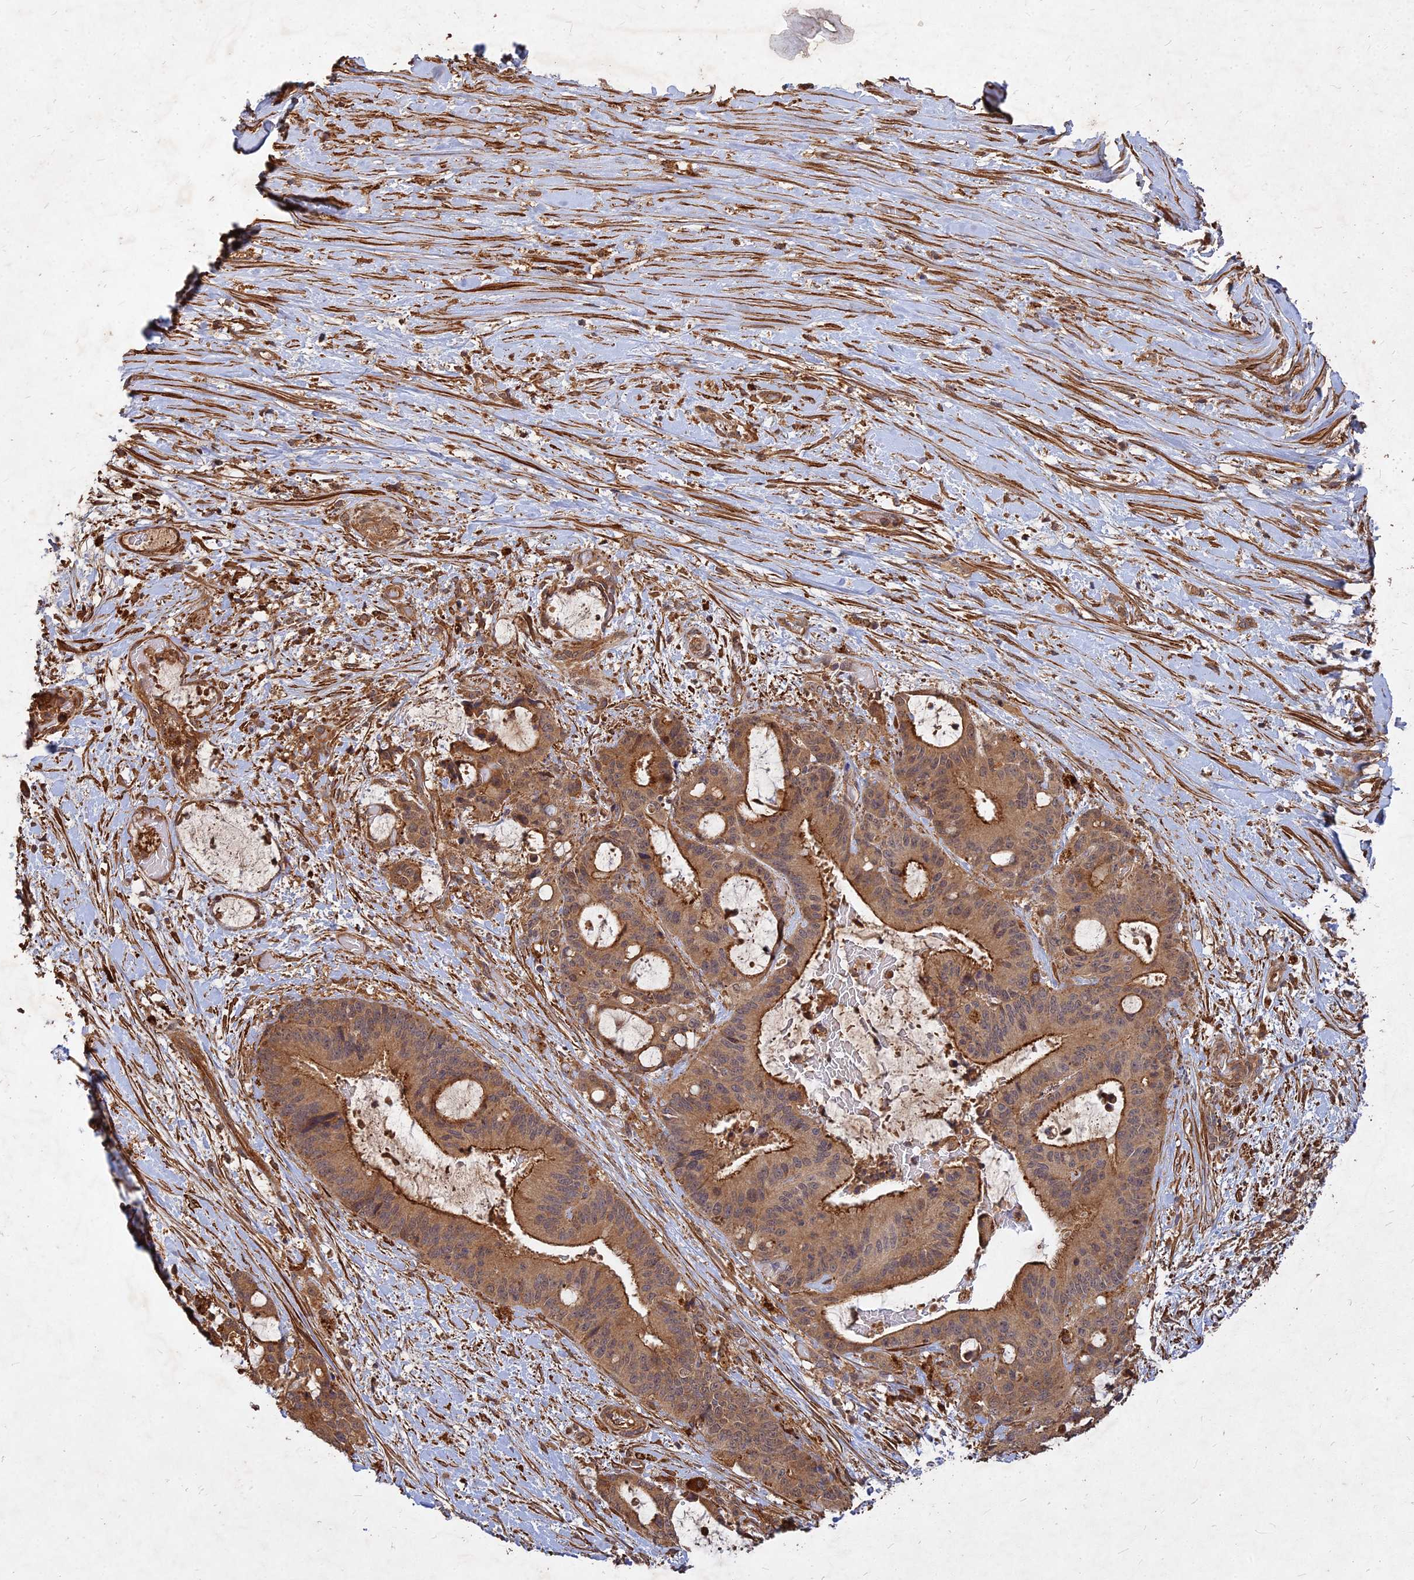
{"staining": {"intensity": "moderate", "quantity": ">75%", "location": "cytoplasmic/membranous"}, "tissue": "liver cancer", "cell_type": "Tumor cells", "image_type": "cancer", "snomed": [{"axis": "morphology", "description": "Normal tissue, NOS"}, {"axis": "morphology", "description": "Cholangiocarcinoma"}, {"axis": "topography", "description": "Liver"}, {"axis": "topography", "description": "Peripheral nerve tissue"}], "caption": "Brown immunohistochemical staining in human liver cancer shows moderate cytoplasmic/membranous staining in about >75% of tumor cells.", "gene": "UBE2W", "patient": {"sex": "female", "age": 73}}